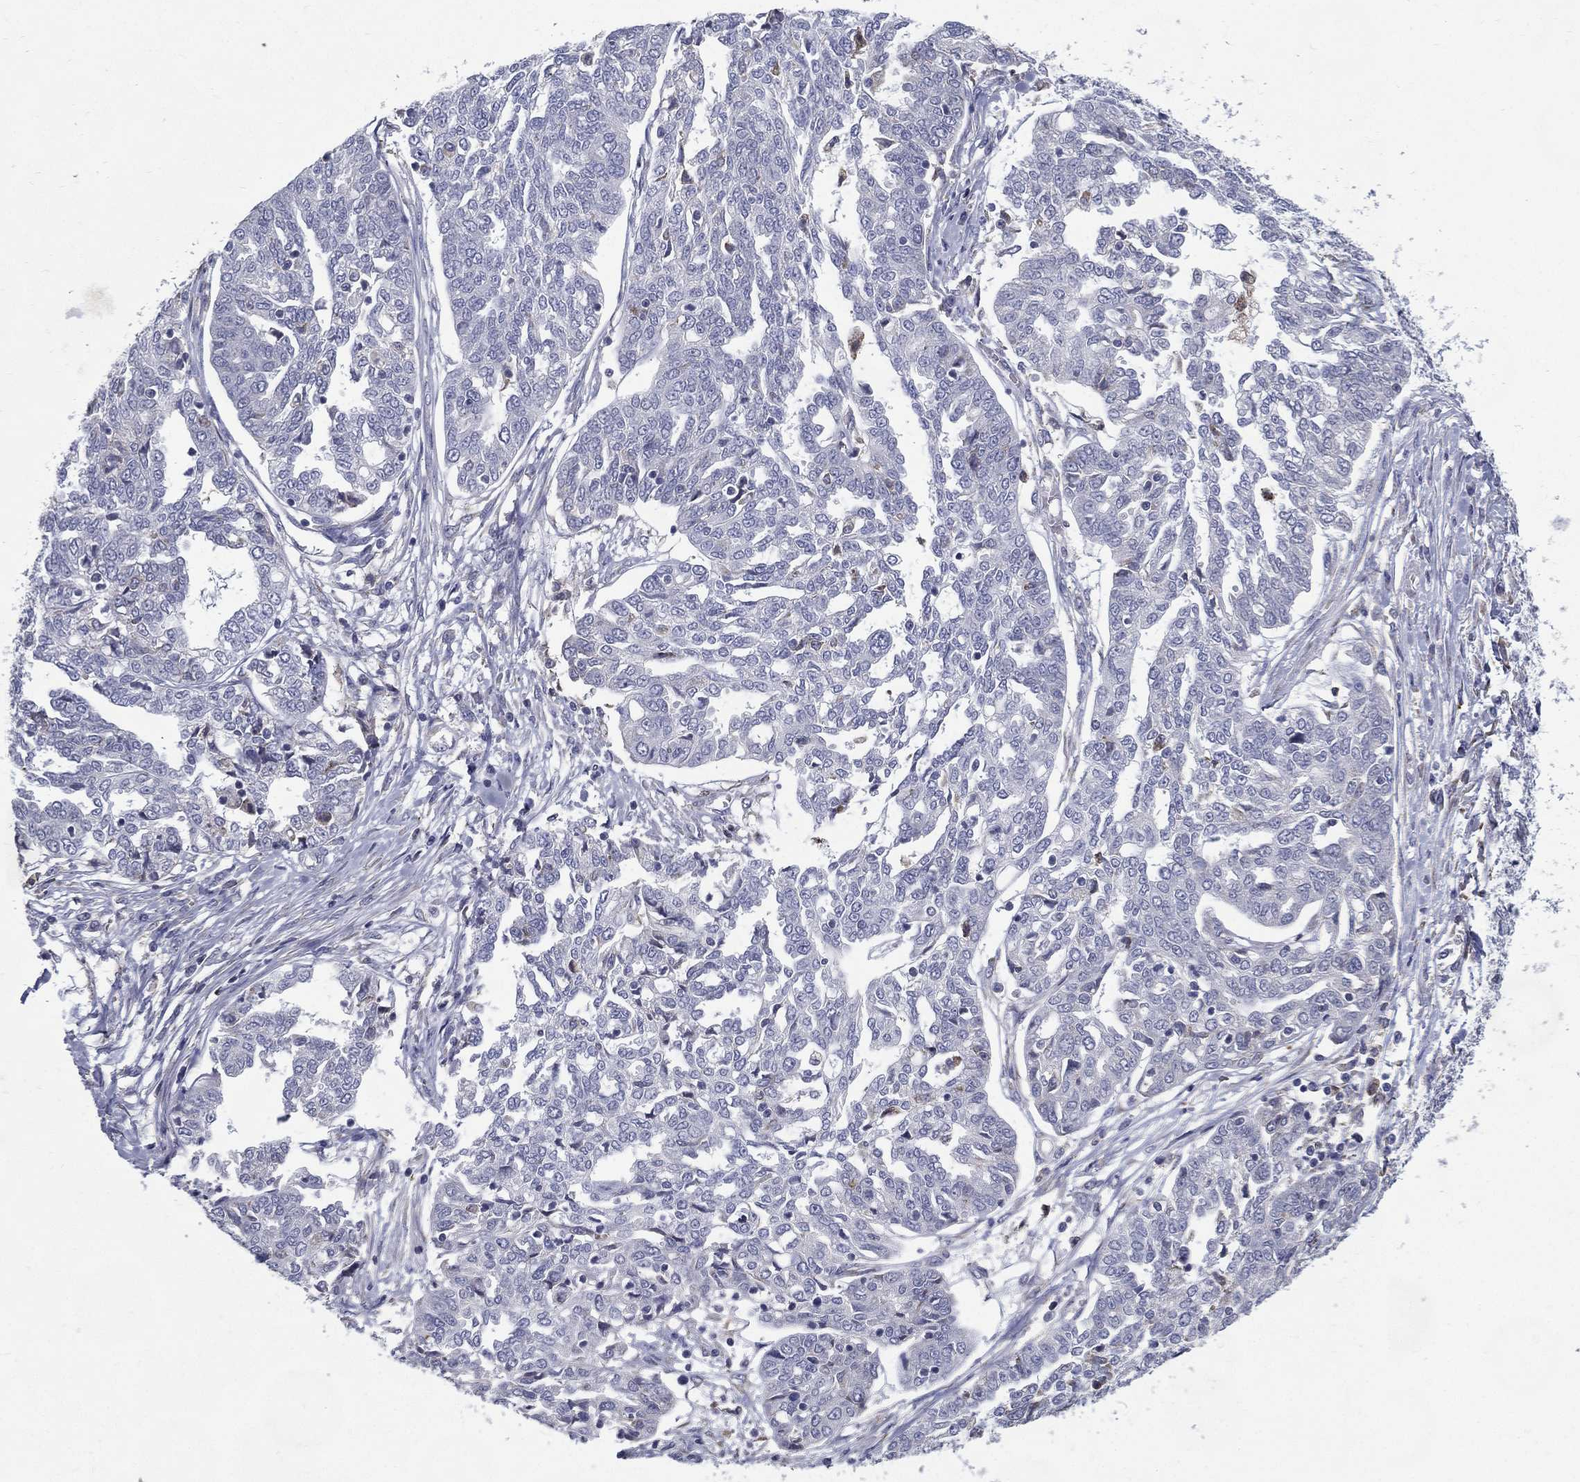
{"staining": {"intensity": "negative", "quantity": "none", "location": "none"}, "tissue": "ovarian cancer", "cell_type": "Tumor cells", "image_type": "cancer", "snomed": [{"axis": "morphology", "description": "Cystadenocarcinoma, serous, NOS"}, {"axis": "topography", "description": "Ovary"}], "caption": "Tumor cells are negative for protein expression in human ovarian serous cystadenocarcinoma.", "gene": "C19orf18", "patient": {"sex": "female", "age": 67}}